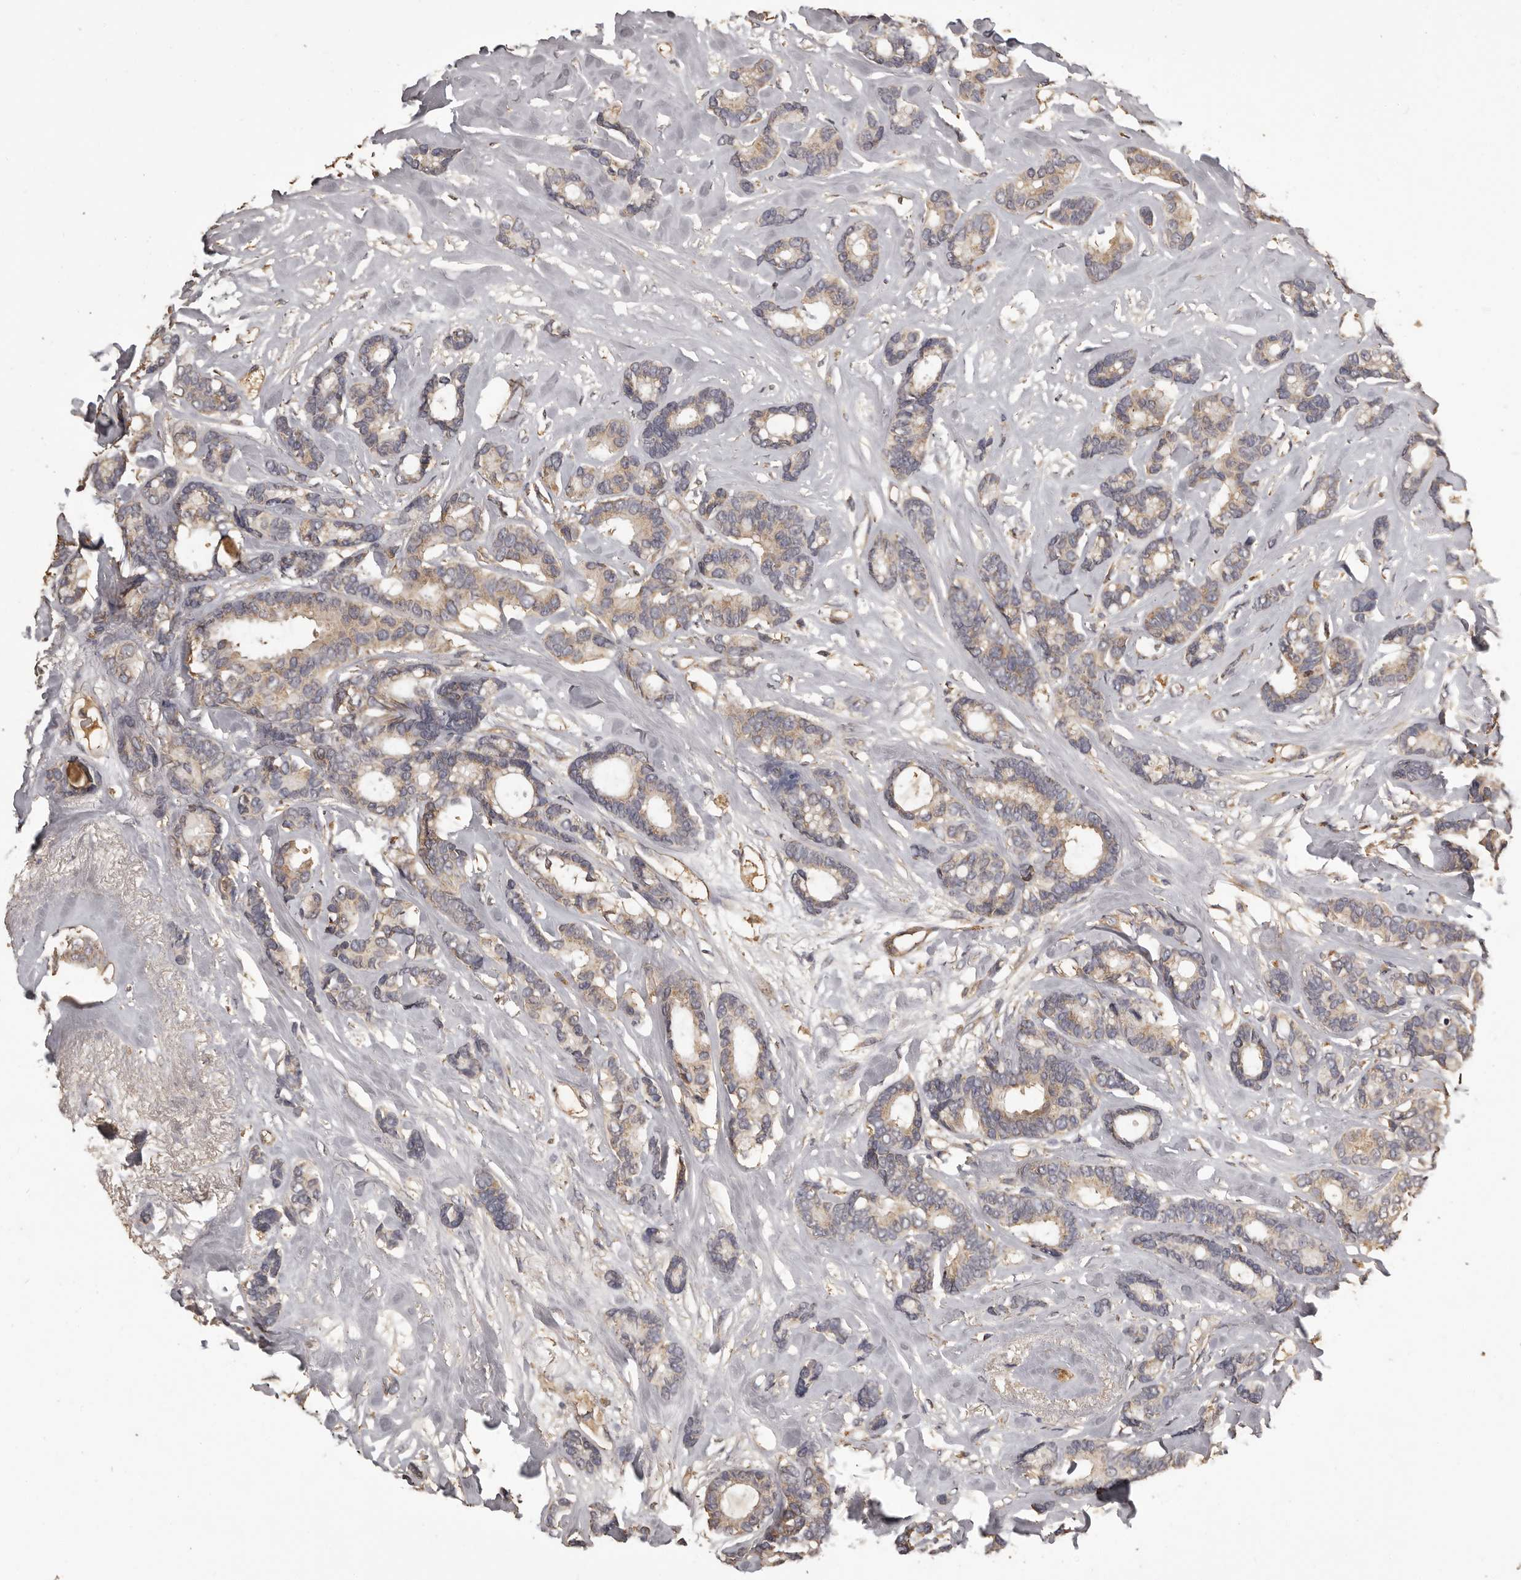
{"staining": {"intensity": "weak", "quantity": "25%-75%", "location": "cytoplasmic/membranous"}, "tissue": "breast cancer", "cell_type": "Tumor cells", "image_type": "cancer", "snomed": [{"axis": "morphology", "description": "Duct carcinoma"}, {"axis": "topography", "description": "Breast"}], "caption": "Tumor cells show weak cytoplasmic/membranous positivity in about 25%-75% of cells in breast cancer.", "gene": "MGAT5", "patient": {"sex": "female", "age": 87}}